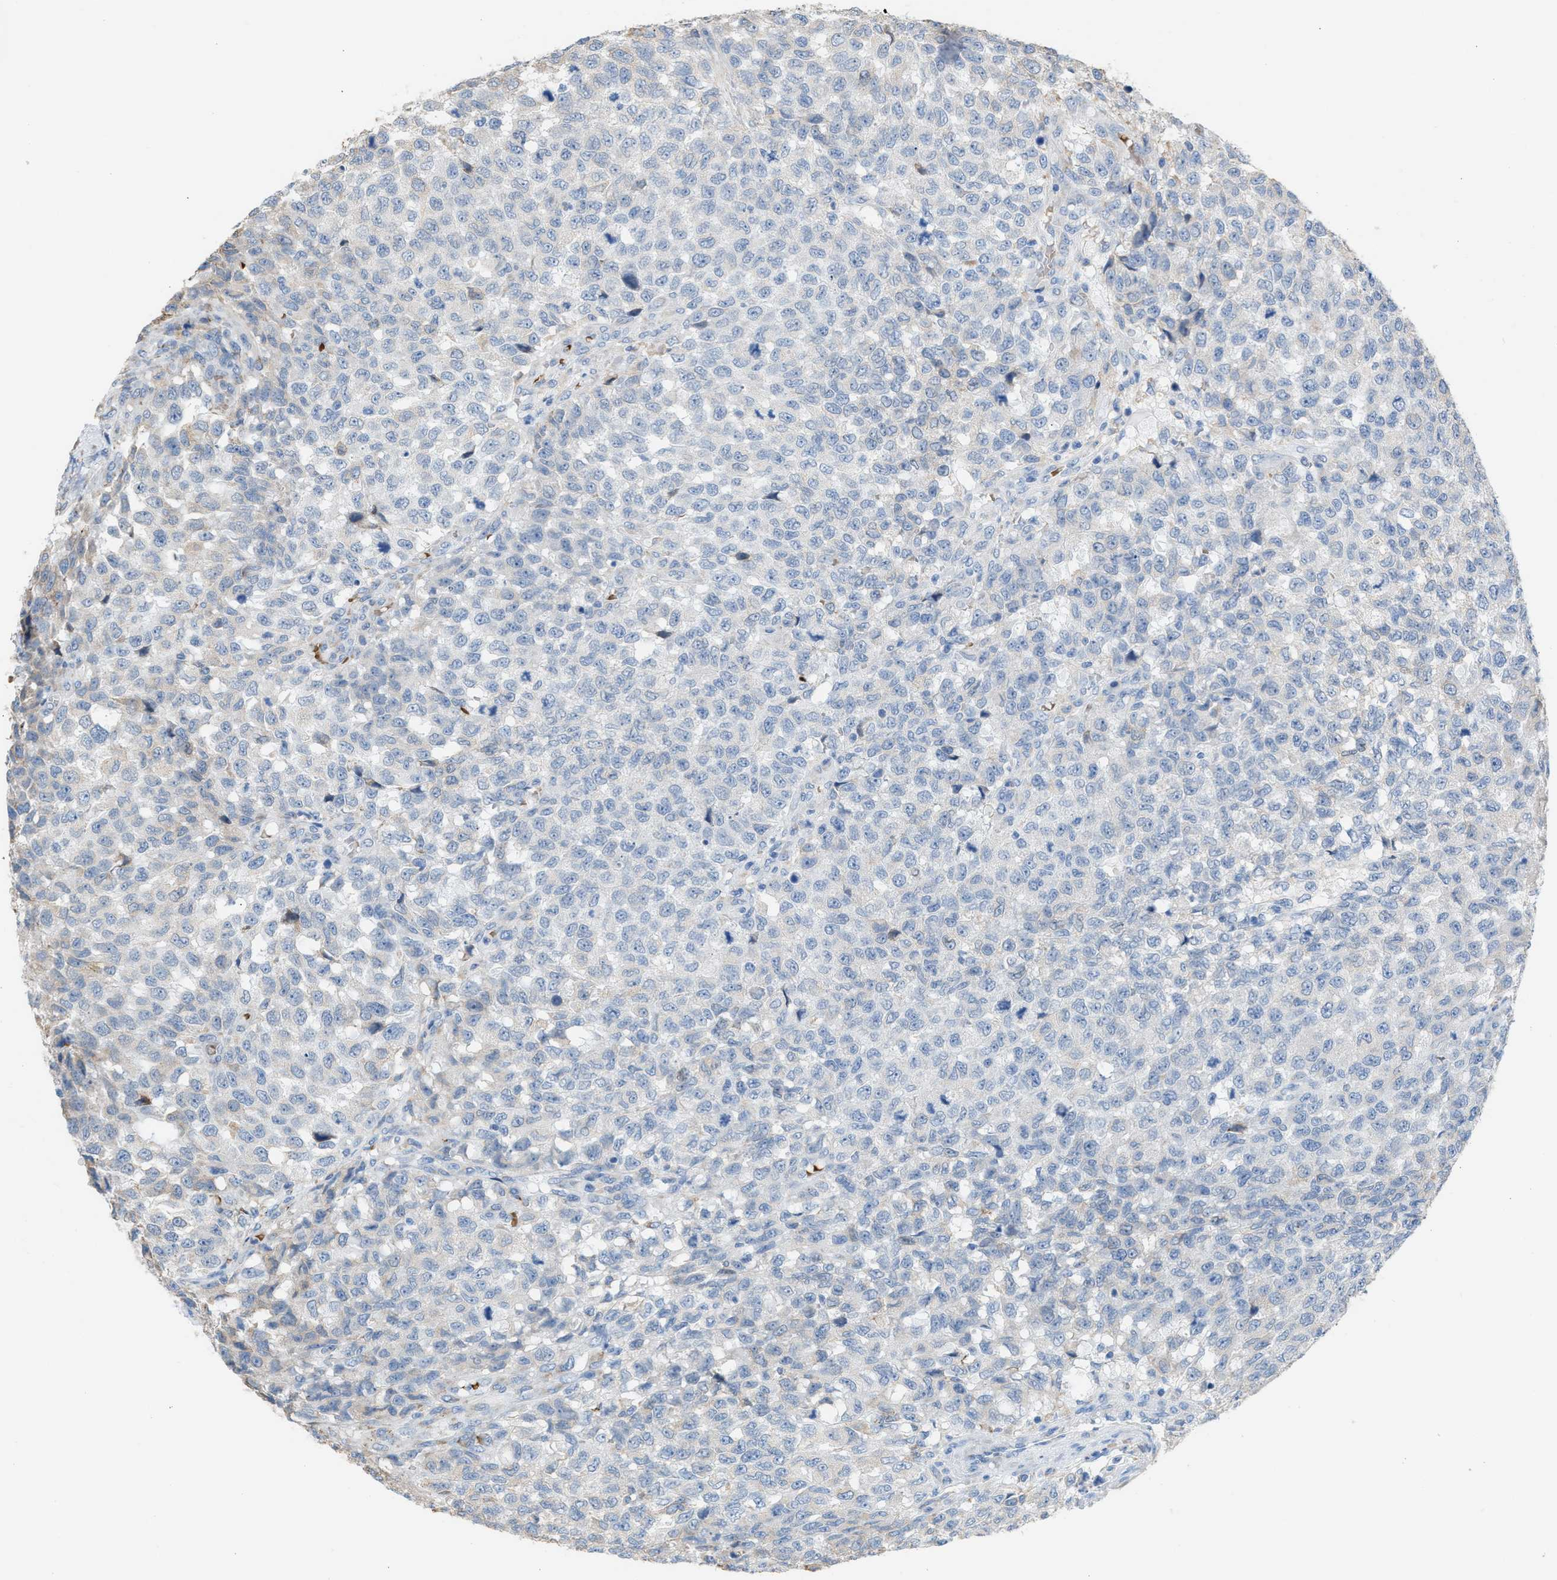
{"staining": {"intensity": "negative", "quantity": "none", "location": "none"}, "tissue": "testis cancer", "cell_type": "Tumor cells", "image_type": "cancer", "snomed": [{"axis": "morphology", "description": "Seminoma, NOS"}, {"axis": "topography", "description": "Testis"}], "caption": "DAB (3,3'-diaminobenzidine) immunohistochemical staining of seminoma (testis) demonstrates no significant expression in tumor cells. The staining is performed using DAB brown chromogen with nuclei counter-stained in using hematoxylin.", "gene": "CA3", "patient": {"sex": "male", "age": 59}}